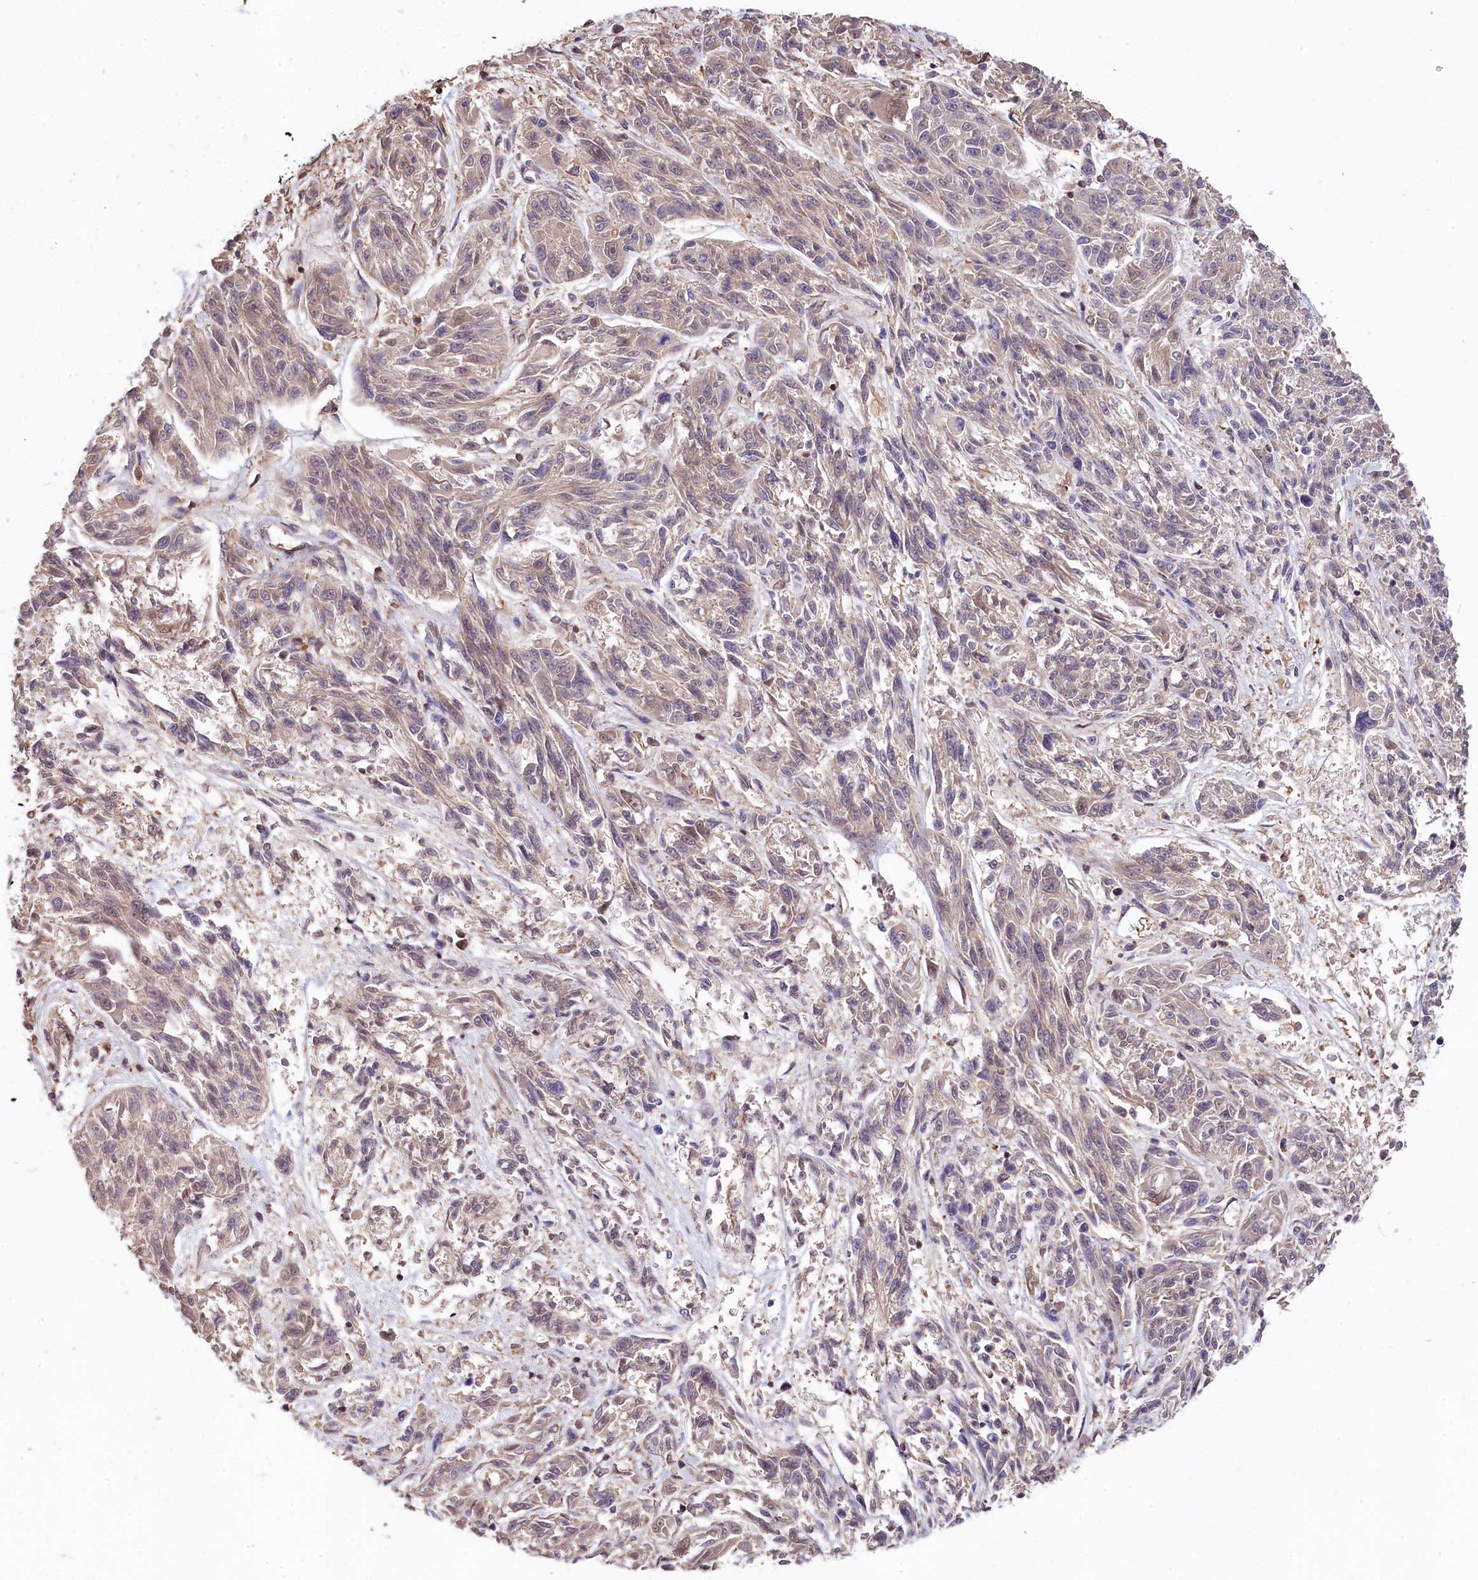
{"staining": {"intensity": "weak", "quantity": "<25%", "location": "nuclear"}, "tissue": "melanoma", "cell_type": "Tumor cells", "image_type": "cancer", "snomed": [{"axis": "morphology", "description": "Malignant melanoma, NOS"}, {"axis": "topography", "description": "Skin"}], "caption": "High power microscopy histopathology image of an immunohistochemistry micrograph of malignant melanoma, revealing no significant staining in tumor cells.", "gene": "SKIDA1", "patient": {"sex": "male", "age": 53}}